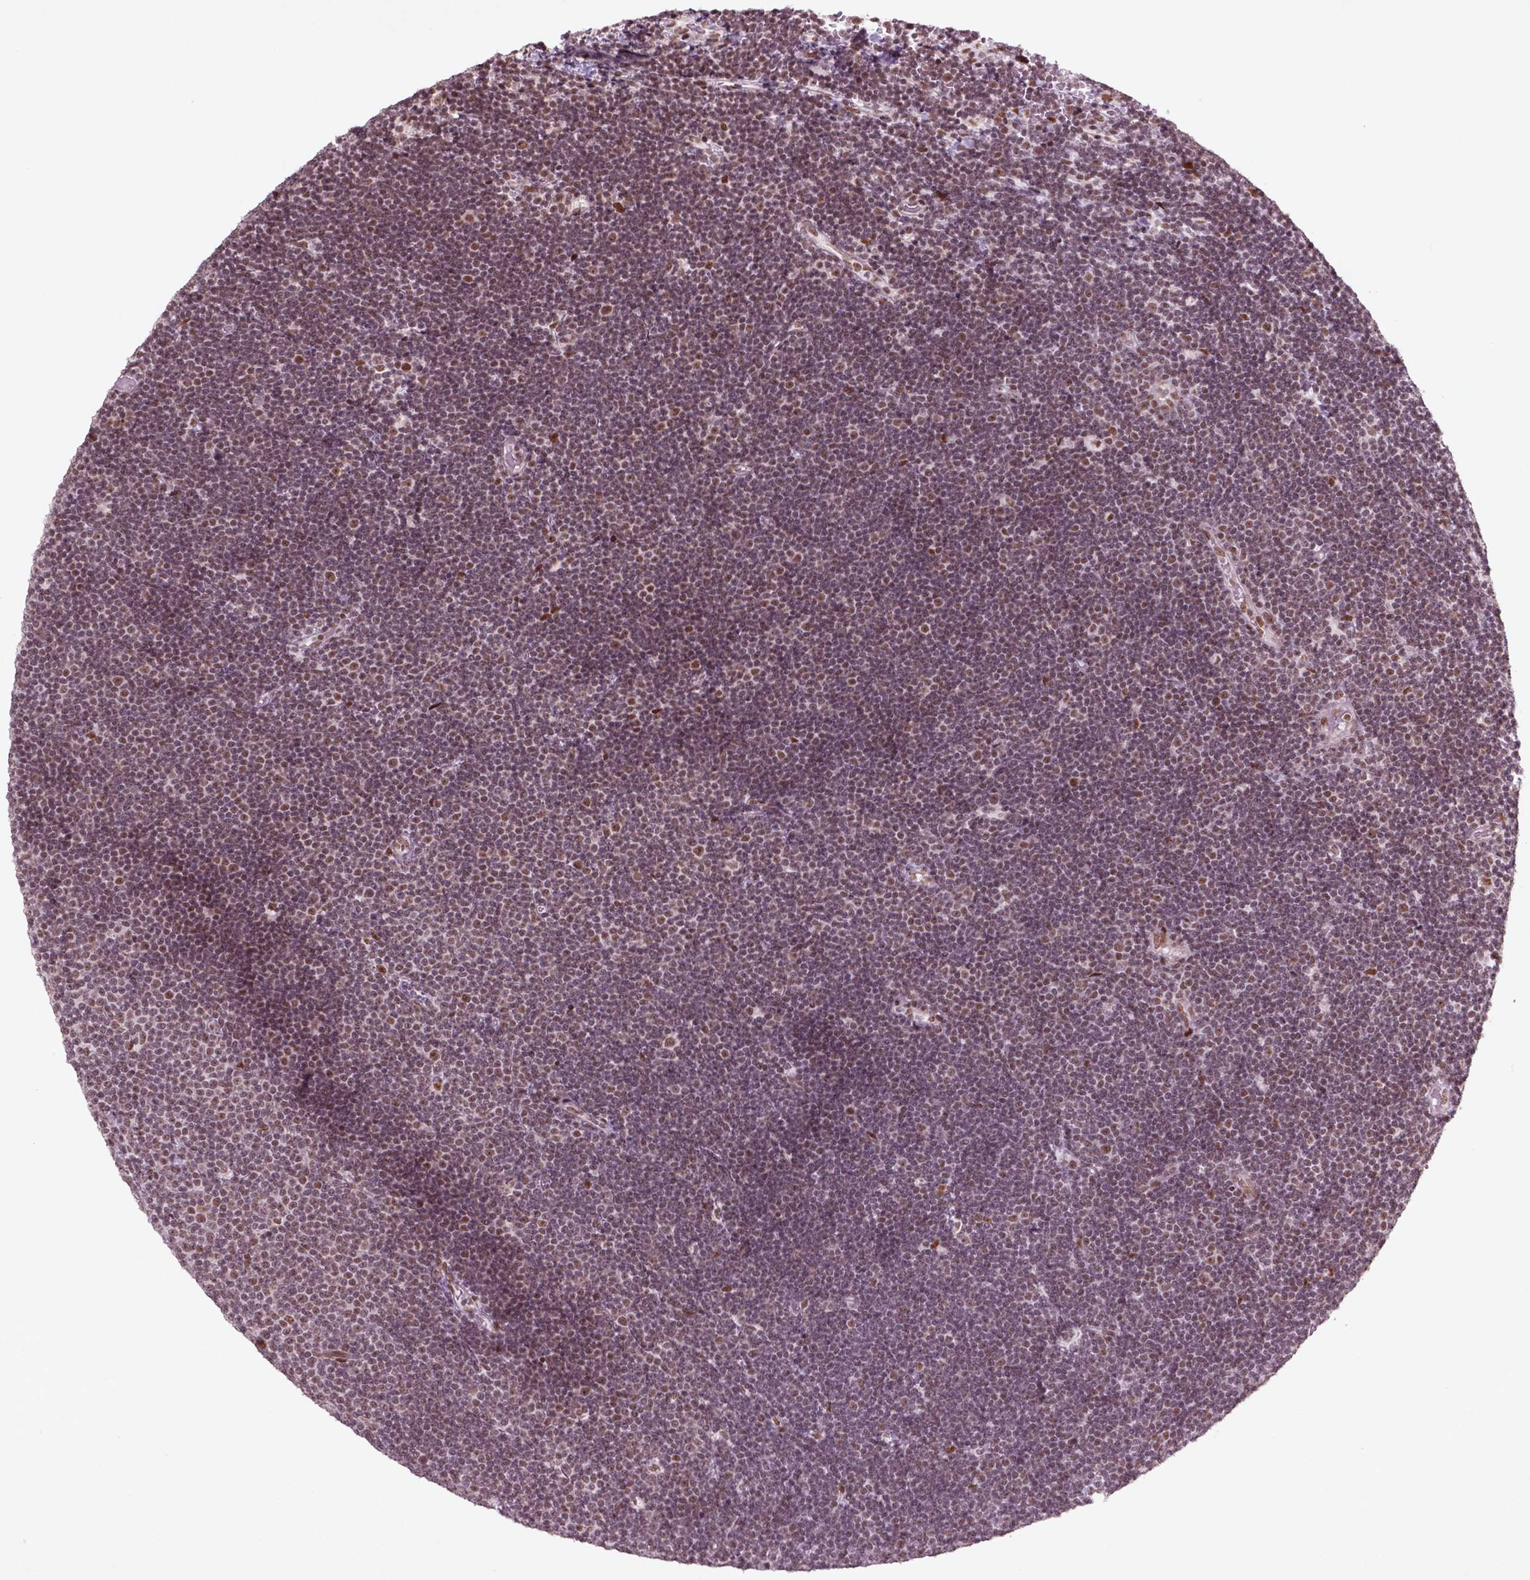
{"staining": {"intensity": "moderate", "quantity": ">75%", "location": "nuclear"}, "tissue": "lymphoma", "cell_type": "Tumor cells", "image_type": "cancer", "snomed": [{"axis": "morphology", "description": "Malignant lymphoma, non-Hodgkin's type, Low grade"}, {"axis": "topography", "description": "Brain"}], "caption": "Immunohistochemical staining of lymphoma demonstrates moderate nuclear protein positivity in about >75% of tumor cells.", "gene": "HMG20B", "patient": {"sex": "female", "age": 66}}